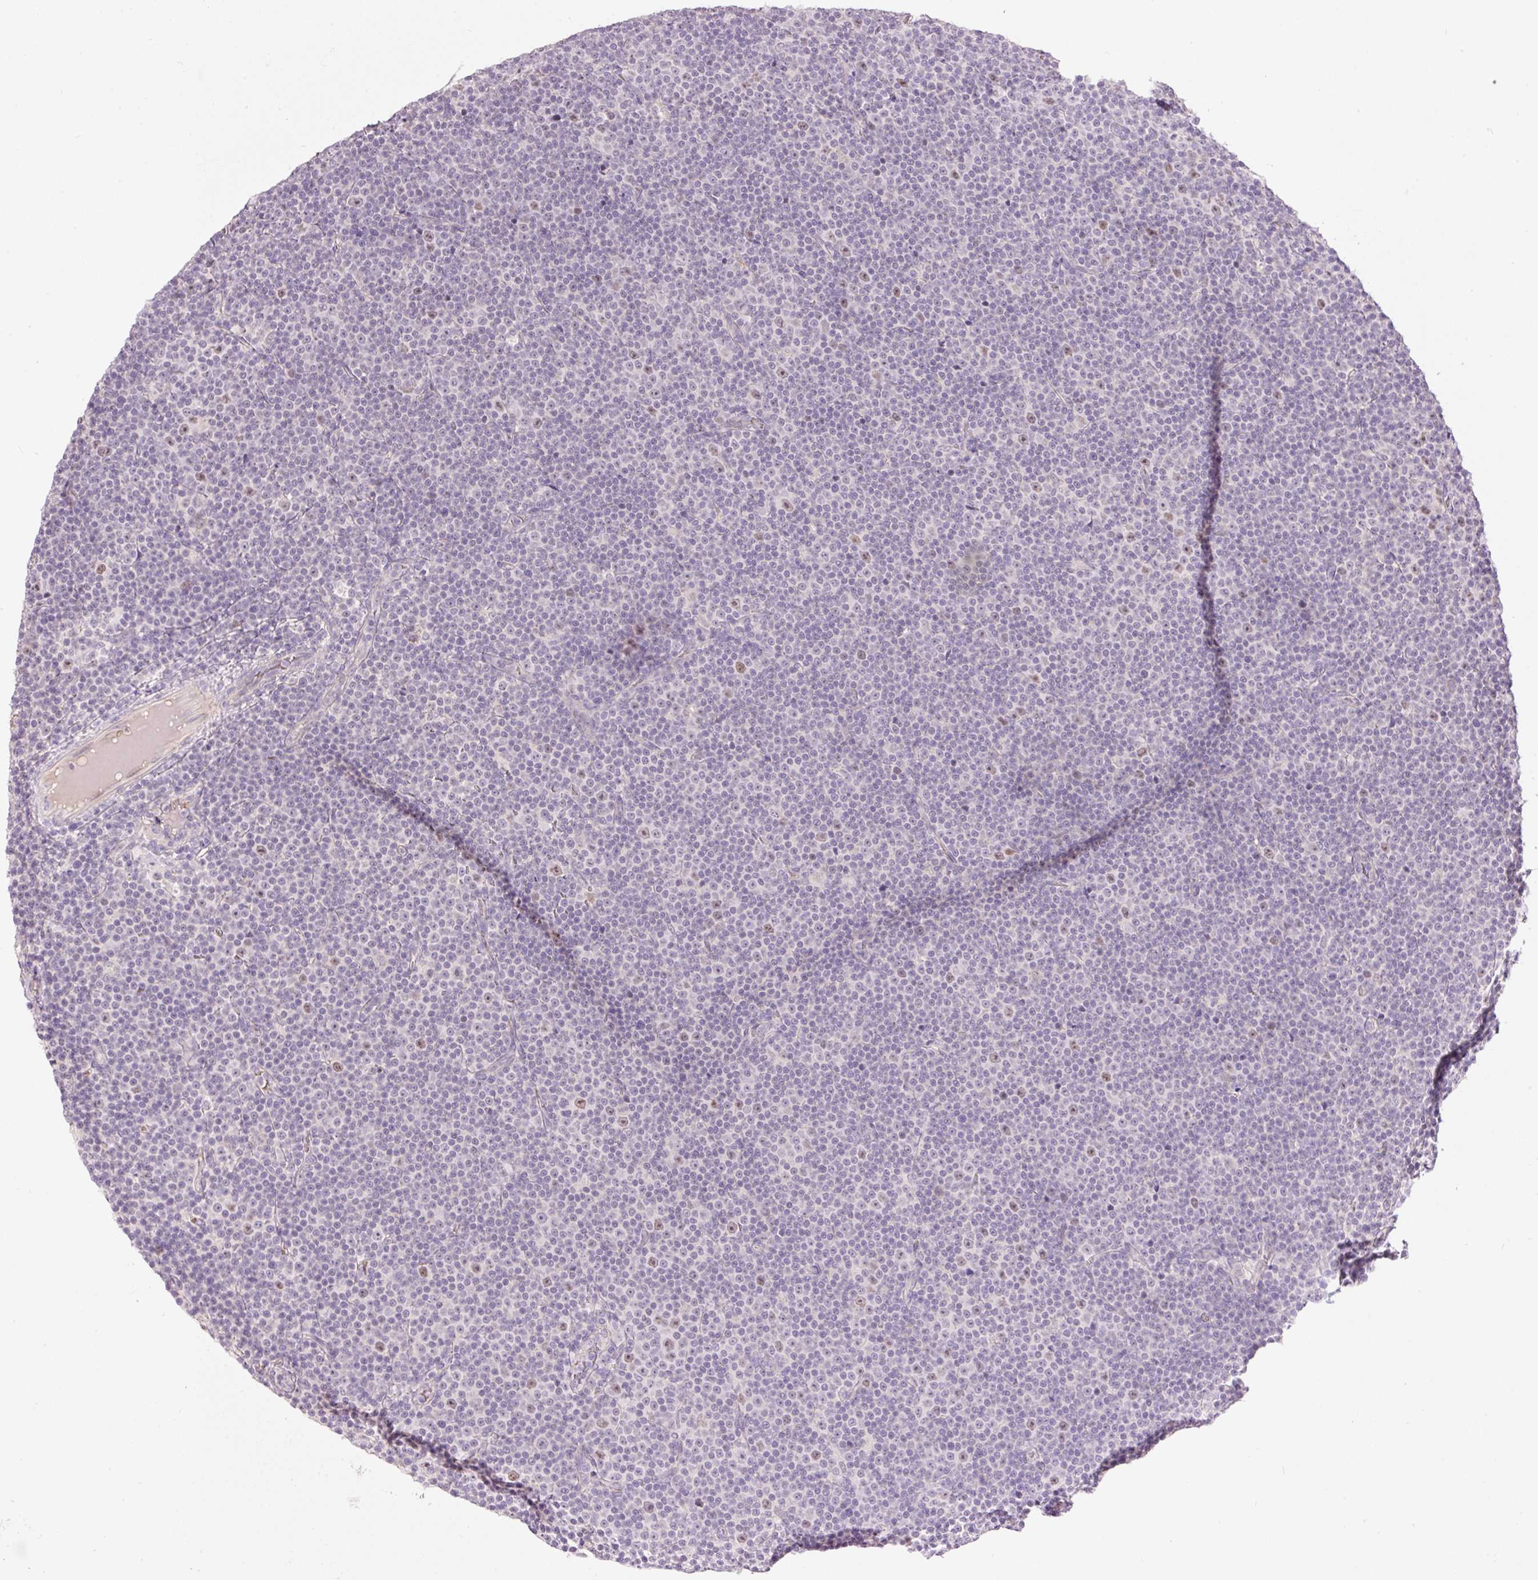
{"staining": {"intensity": "moderate", "quantity": "<25%", "location": "nuclear"}, "tissue": "lymphoma", "cell_type": "Tumor cells", "image_type": "cancer", "snomed": [{"axis": "morphology", "description": "Malignant lymphoma, non-Hodgkin's type, Low grade"}, {"axis": "topography", "description": "Lymph node"}], "caption": "The immunohistochemical stain shows moderate nuclear expression in tumor cells of malignant lymphoma, non-Hodgkin's type (low-grade) tissue. (brown staining indicates protein expression, while blue staining denotes nuclei).", "gene": "LY6G6D", "patient": {"sex": "female", "age": 67}}